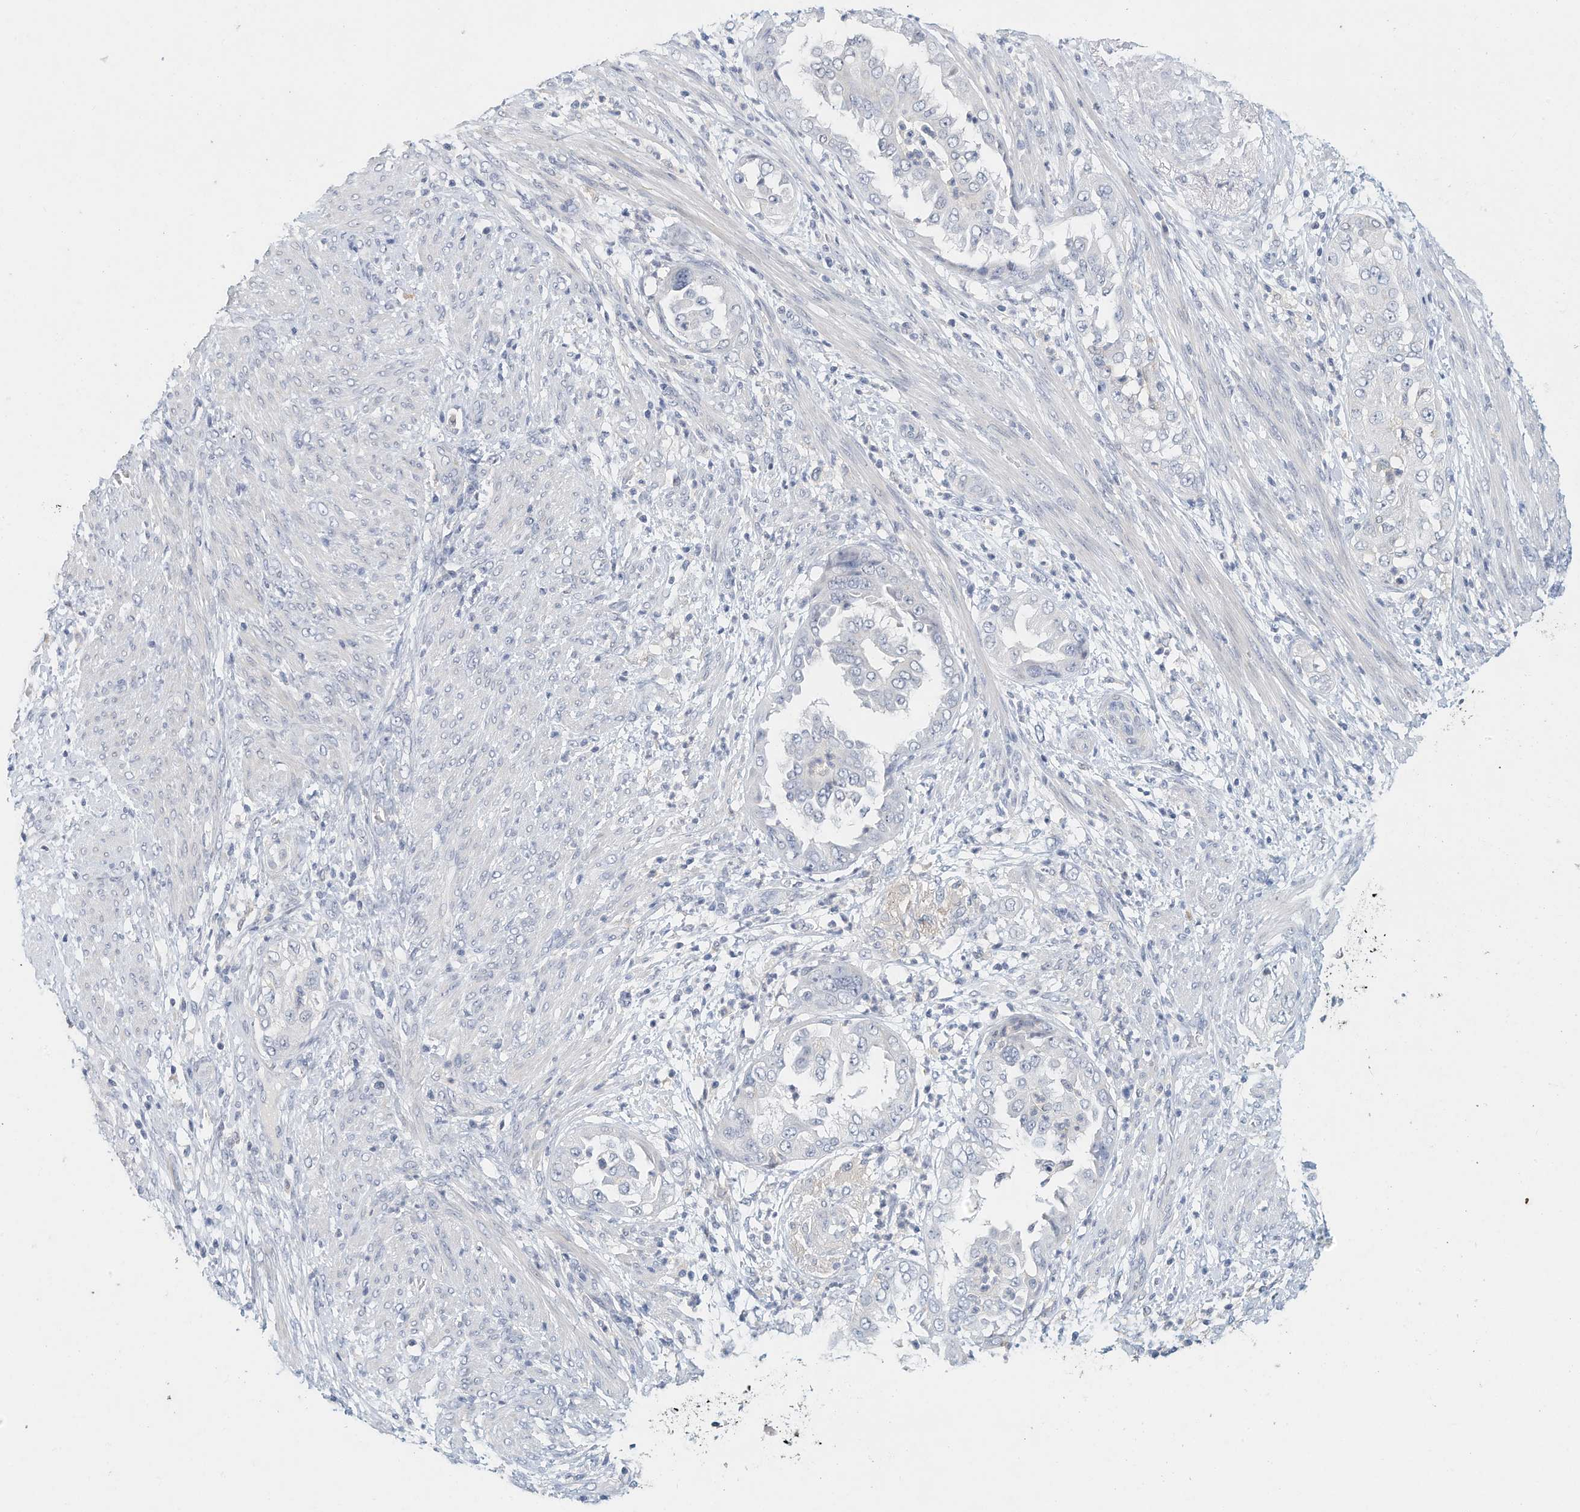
{"staining": {"intensity": "negative", "quantity": "none", "location": "none"}, "tissue": "endometrial cancer", "cell_type": "Tumor cells", "image_type": "cancer", "snomed": [{"axis": "morphology", "description": "Adenocarcinoma, NOS"}, {"axis": "topography", "description": "Endometrium"}], "caption": "High power microscopy image of an immunohistochemistry (IHC) photomicrograph of endometrial adenocarcinoma, revealing no significant expression in tumor cells.", "gene": "MICAL1", "patient": {"sex": "female", "age": 85}}